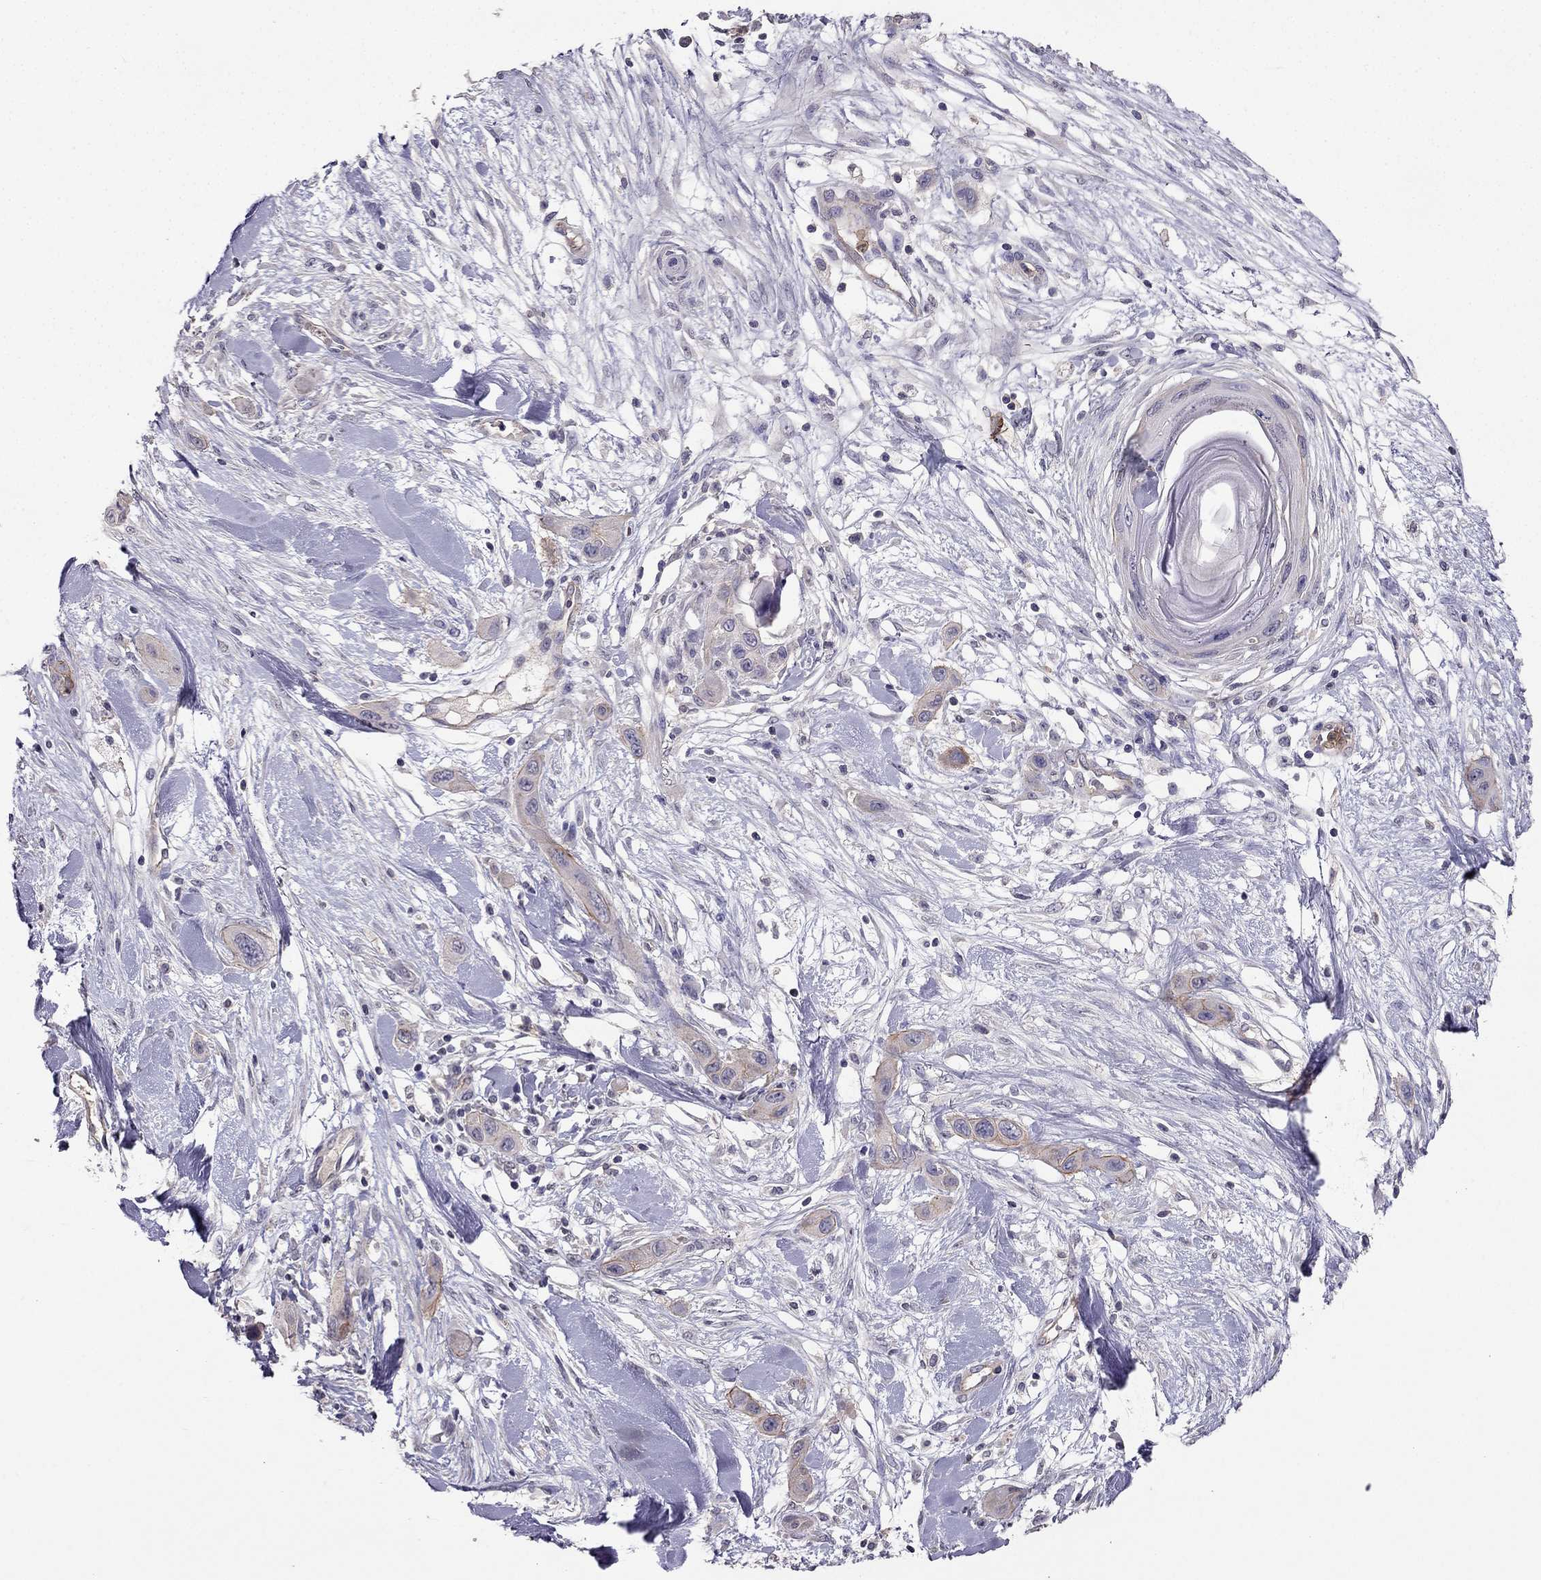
{"staining": {"intensity": "weak", "quantity": "<25%", "location": "cytoplasmic/membranous"}, "tissue": "skin cancer", "cell_type": "Tumor cells", "image_type": "cancer", "snomed": [{"axis": "morphology", "description": "Squamous cell carcinoma, NOS"}, {"axis": "topography", "description": "Skin"}], "caption": "This is a image of IHC staining of skin cancer (squamous cell carcinoma), which shows no positivity in tumor cells.", "gene": "RFLNB", "patient": {"sex": "male", "age": 79}}